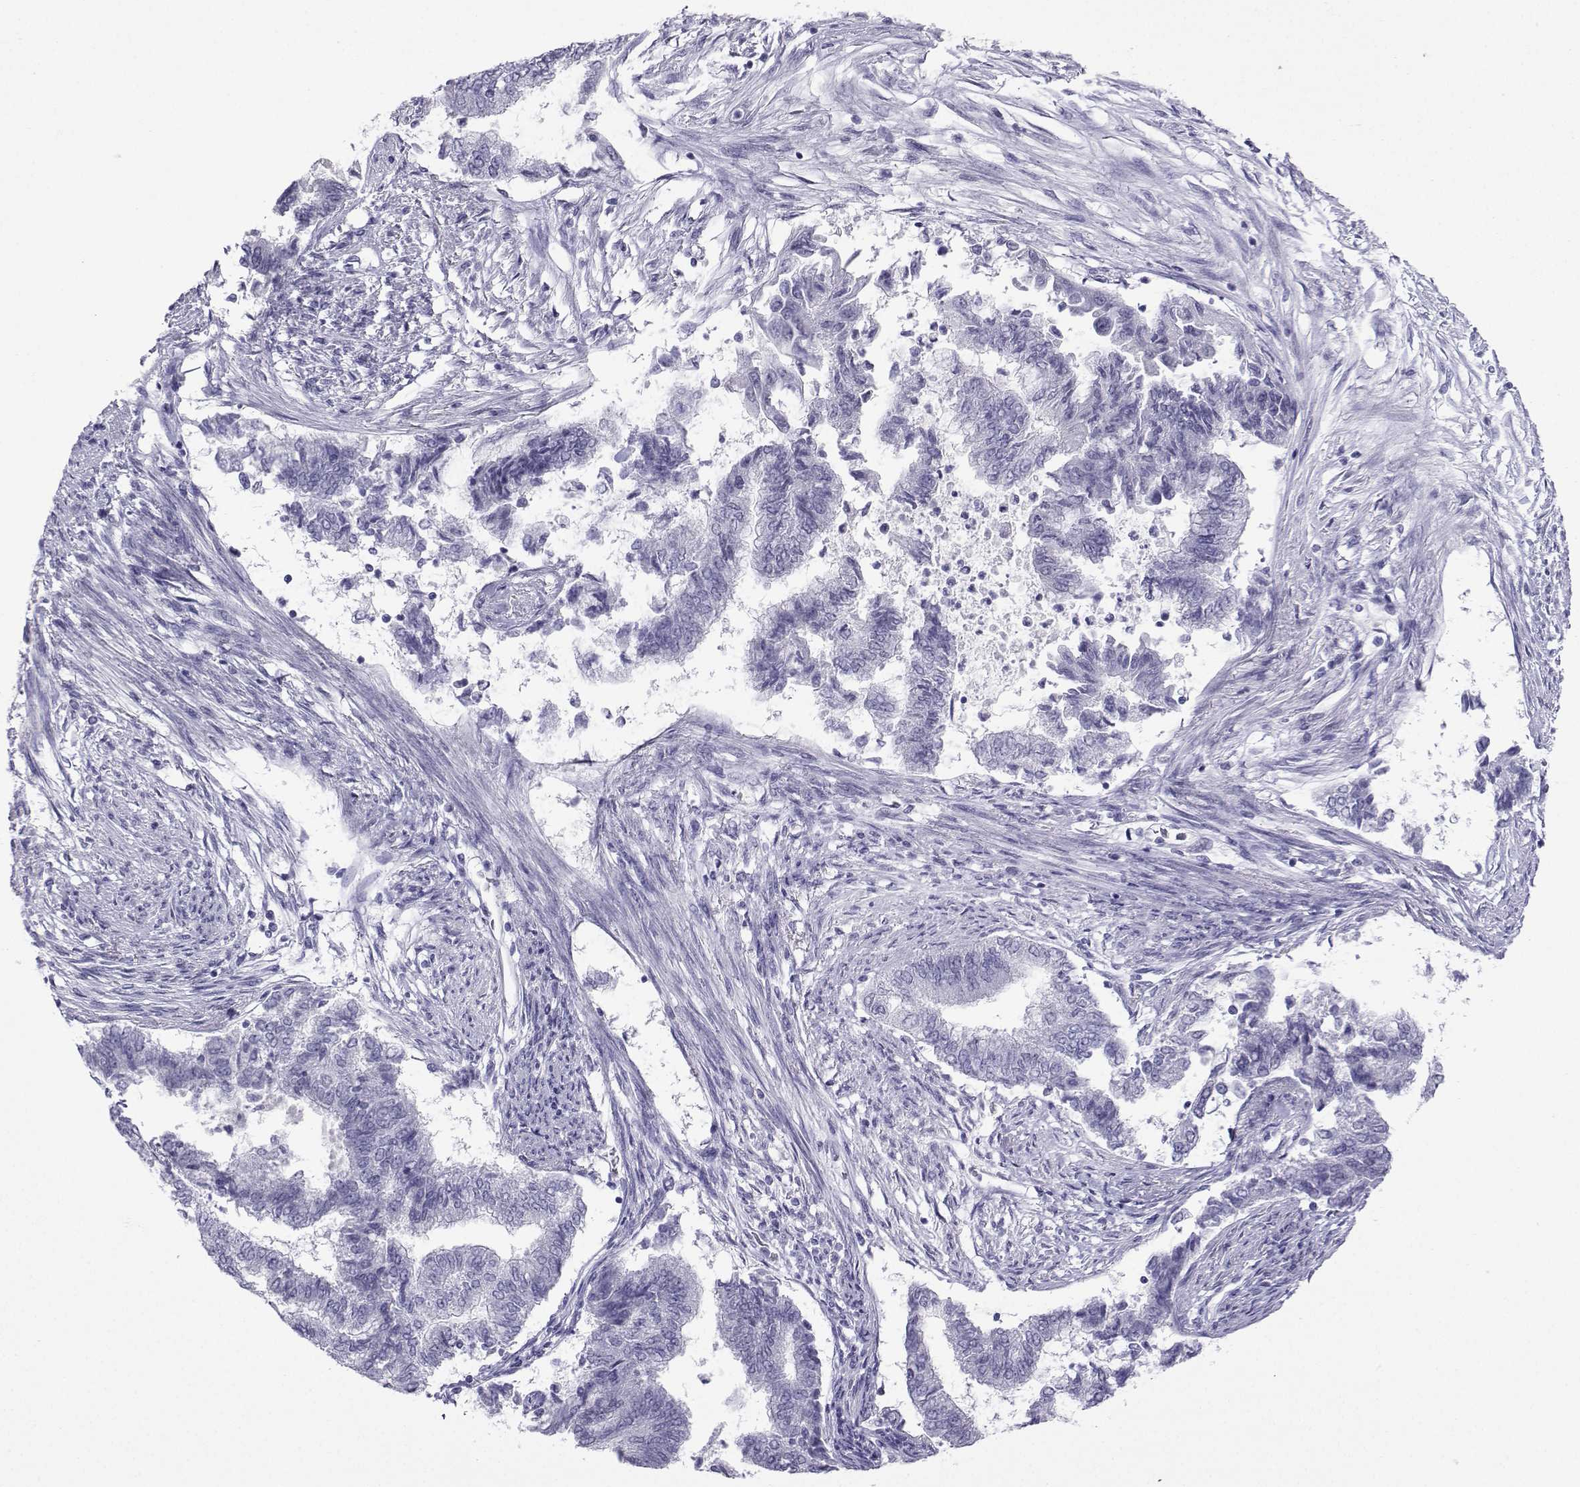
{"staining": {"intensity": "negative", "quantity": "none", "location": "none"}, "tissue": "endometrial cancer", "cell_type": "Tumor cells", "image_type": "cancer", "snomed": [{"axis": "morphology", "description": "Adenocarcinoma, NOS"}, {"axis": "topography", "description": "Endometrium"}], "caption": "DAB immunohistochemical staining of adenocarcinoma (endometrial) displays no significant staining in tumor cells.", "gene": "LORICRIN", "patient": {"sex": "female", "age": 65}}